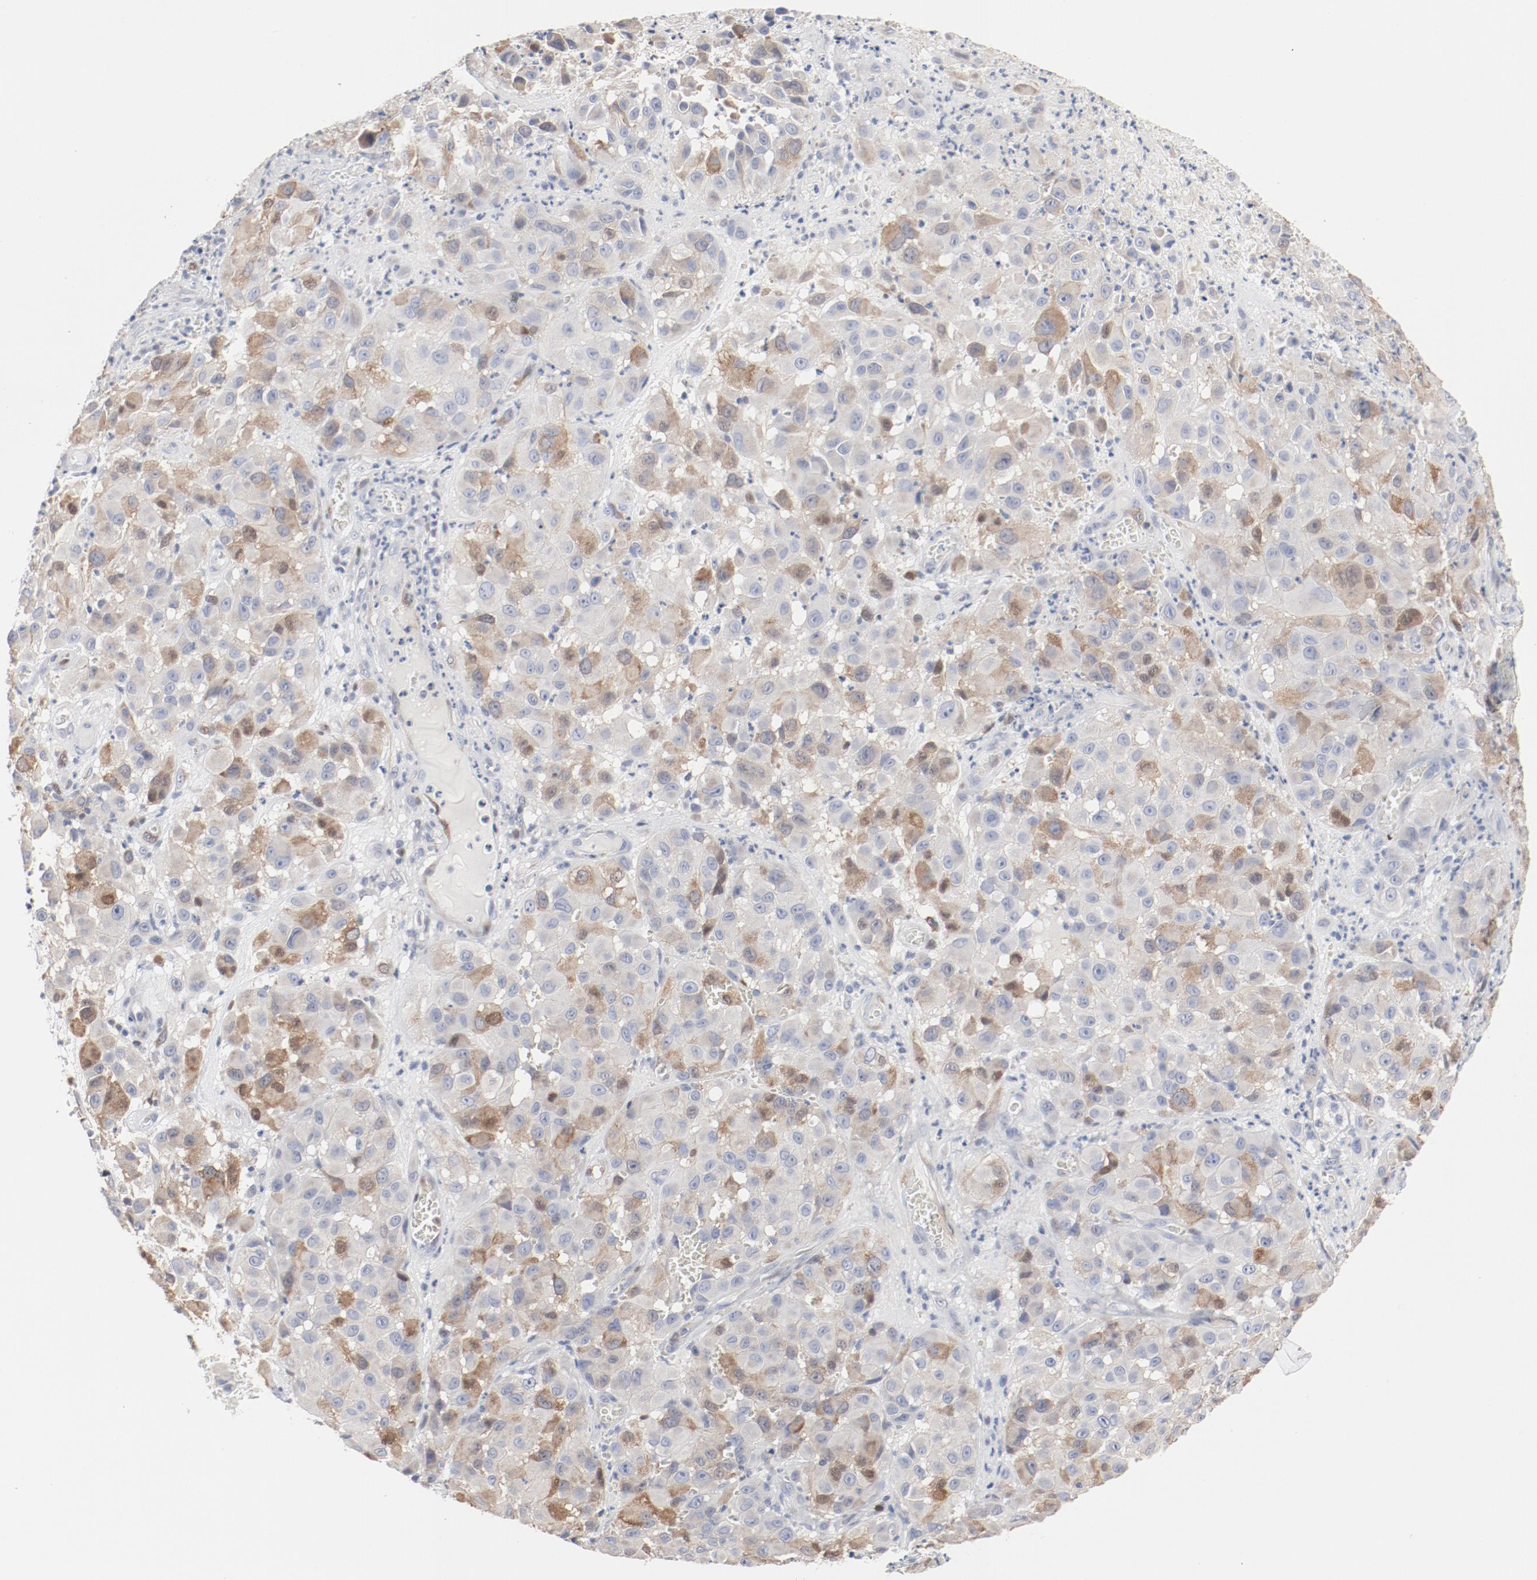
{"staining": {"intensity": "moderate", "quantity": "25%-75%", "location": "cytoplasmic/membranous"}, "tissue": "melanoma", "cell_type": "Tumor cells", "image_type": "cancer", "snomed": [{"axis": "morphology", "description": "Malignant melanoma, NOS"}, {"axis": "topography", "description": "Skin"}], "caption": "Brown immunohistochemical staining in malignant melanoma exhibits moderate cytoplasmic/membranous expression in approximately 25%-75% of tumor cells.", "gene": "CDK1", "patient": {"sex": "female", "age": 21}}